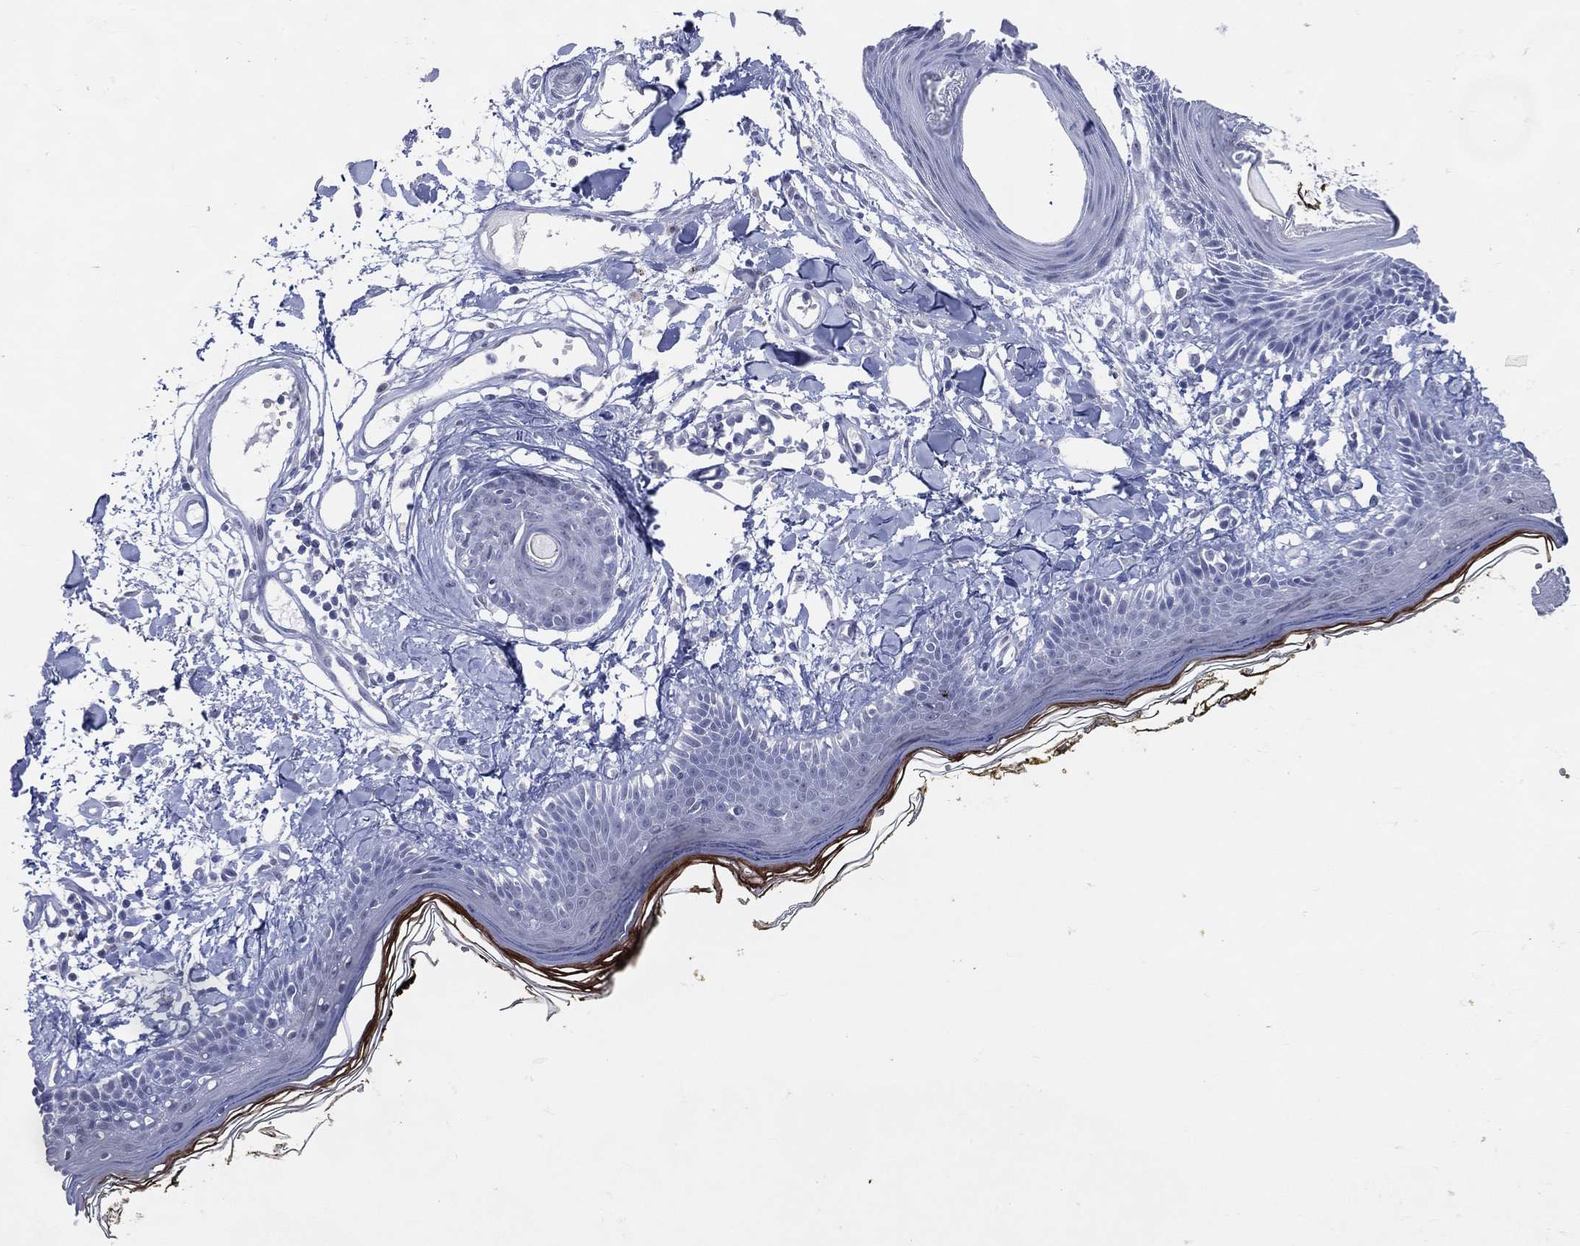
{"staining": {"intensity": "negative", "quantity": "none", "location": "none"}, "tissue": "skin", "cell_type": "Fibroblasts", "image_type": "normal", "snomed": [{"axis": "morphology", "description": "Normal tissue, NOS"}, {"axis": "topography", "description": "Skin"}], "caption": "IHC photomicrograph of unremarkable skin stained for a protein (brown), which exhibits no staining in fibroblasts.", "gene": "CFAP58", "patient": {"sex": "male", "age": 76}}